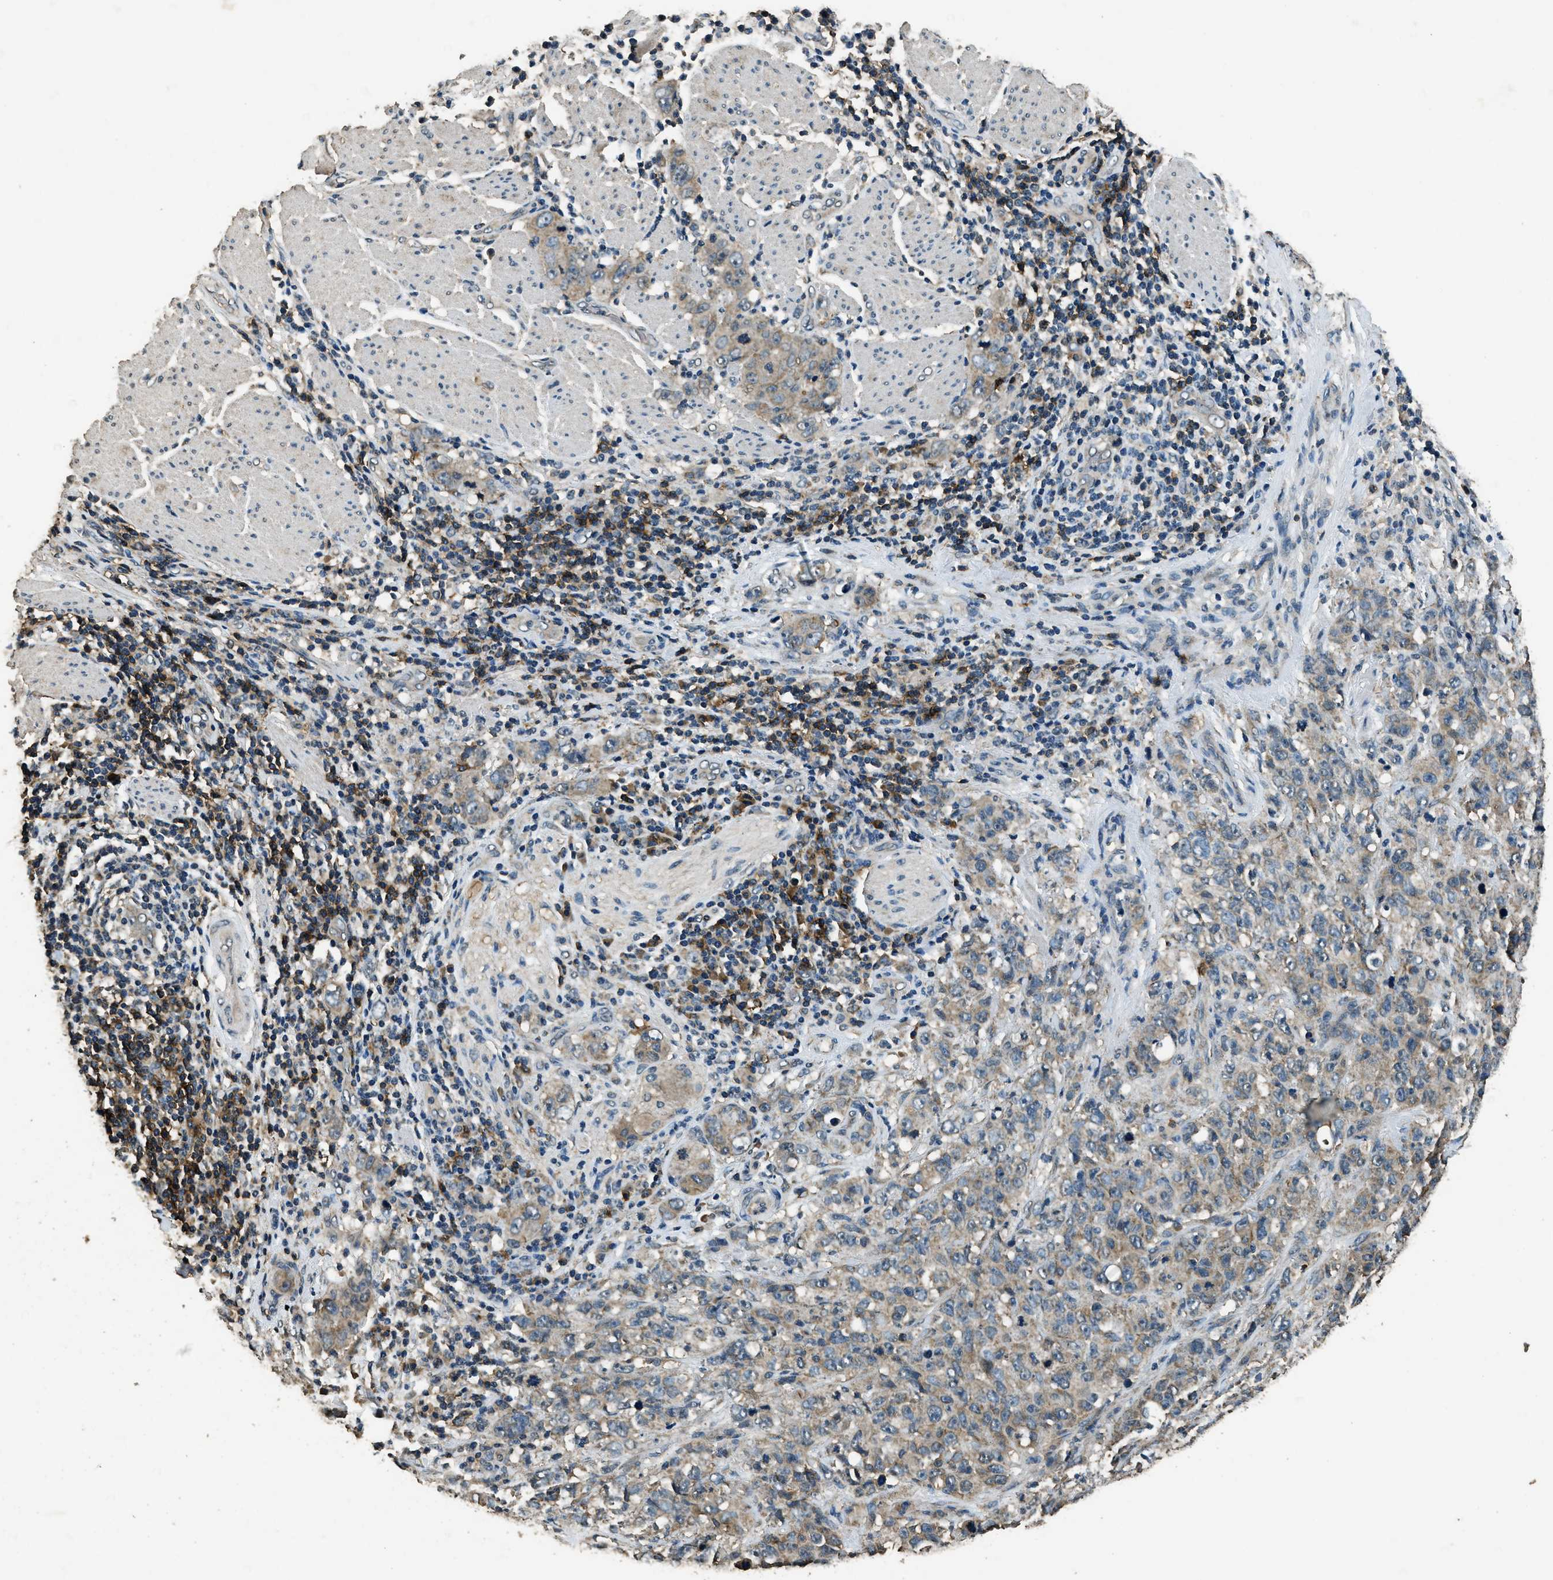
{"staining": {"intensity": "weak", "quantity": ">75%", "location": "cytoplasmic/membranous"}, "tissue": "stomach cancer", "cell_type": "Tumor cells", "image_type": "cancer", "snomed": [{"axis": "morphology", "description": "Adenocarcinoma, NOS"}, {"axis": "topography", "description": "Stomach"}], "caption": "Protein staining by immunohistochemistry displays weak cytoplasmic/membranous positivity in about >75% of tumor cells in stomach cancer (adenocarcinoma).", "gene": "SALL3", "patient": {"sex": "male", "age": 48}}